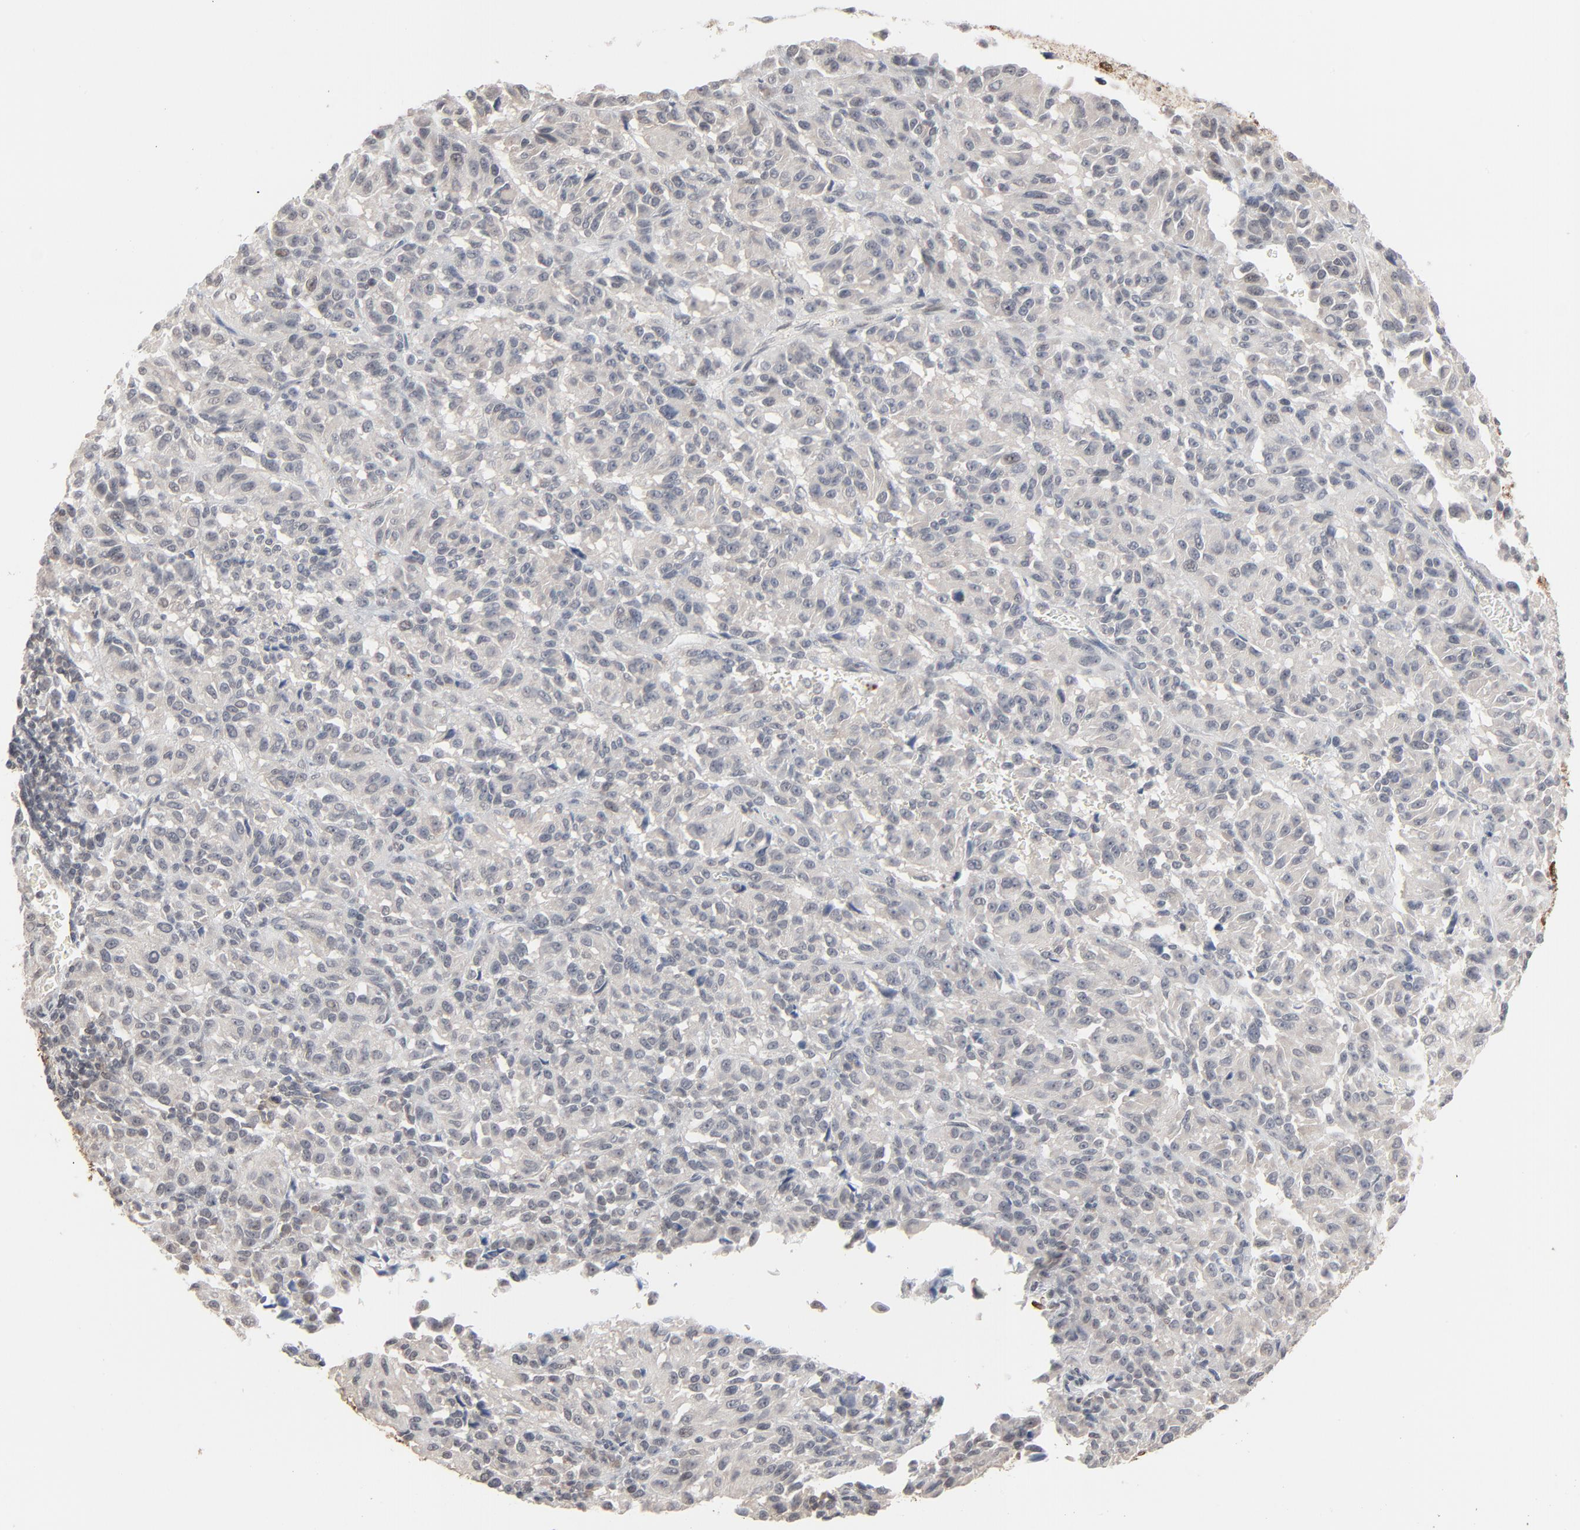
{"staining": {"intensity": "negative", "quantity": "none", "location": "none"}, "tissue": "melanoma", "cell_type": "Tumor cells", "image_type": "cancer", "snomed": [{"axis": "morphology", "description": "Malignant melanoma, Metastatic site"}, {"axis": "topography", "description": "Lung"}], "caption": "Immunohistochemical staining of malignant melanoma (metastatic site) displays no significant staining in tumor cells. Nuclei are stained in blue.", "gene": "ITPR3", "patient": {"sex": "male", "age": 64}}